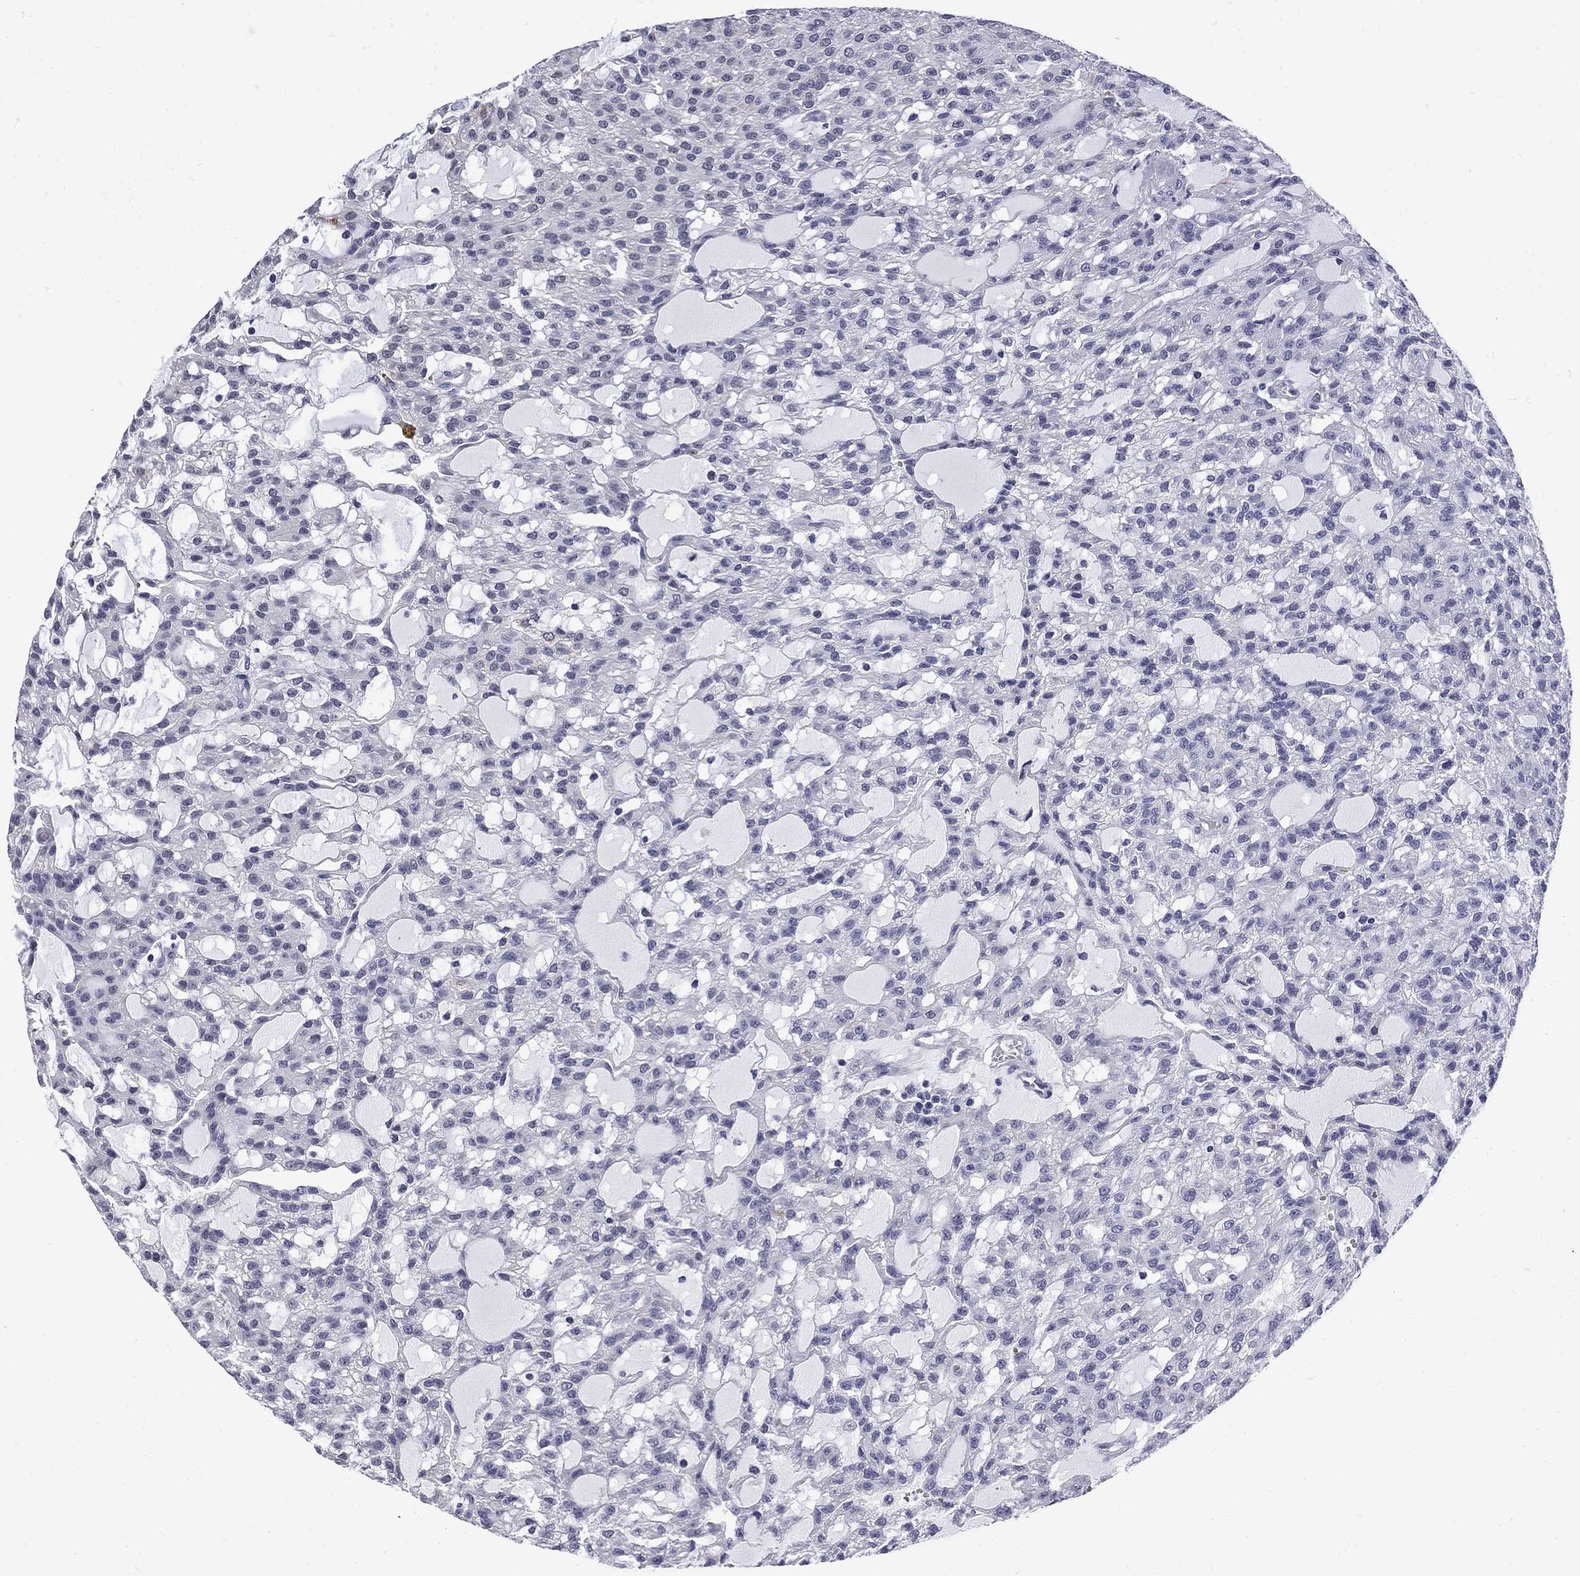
{"staining": {"intensity": "negative", "quantity": "none", "location": "none"}, "tissue": "renal cancer", "cell_type": "Tumor cells", "image_type": "cancer", "snomed": [{"axis": "morphology", "description": "Adenocarcinoma, NOS"}, {"axis": "topography", "description": "Kidney"}], "caption": "A histopathology image of renal adenocarcinoma stained for a protein shows no brown staining in tumor cells.", "gene": "MGARP", "patient": {"sex": "male", "age": 63}}